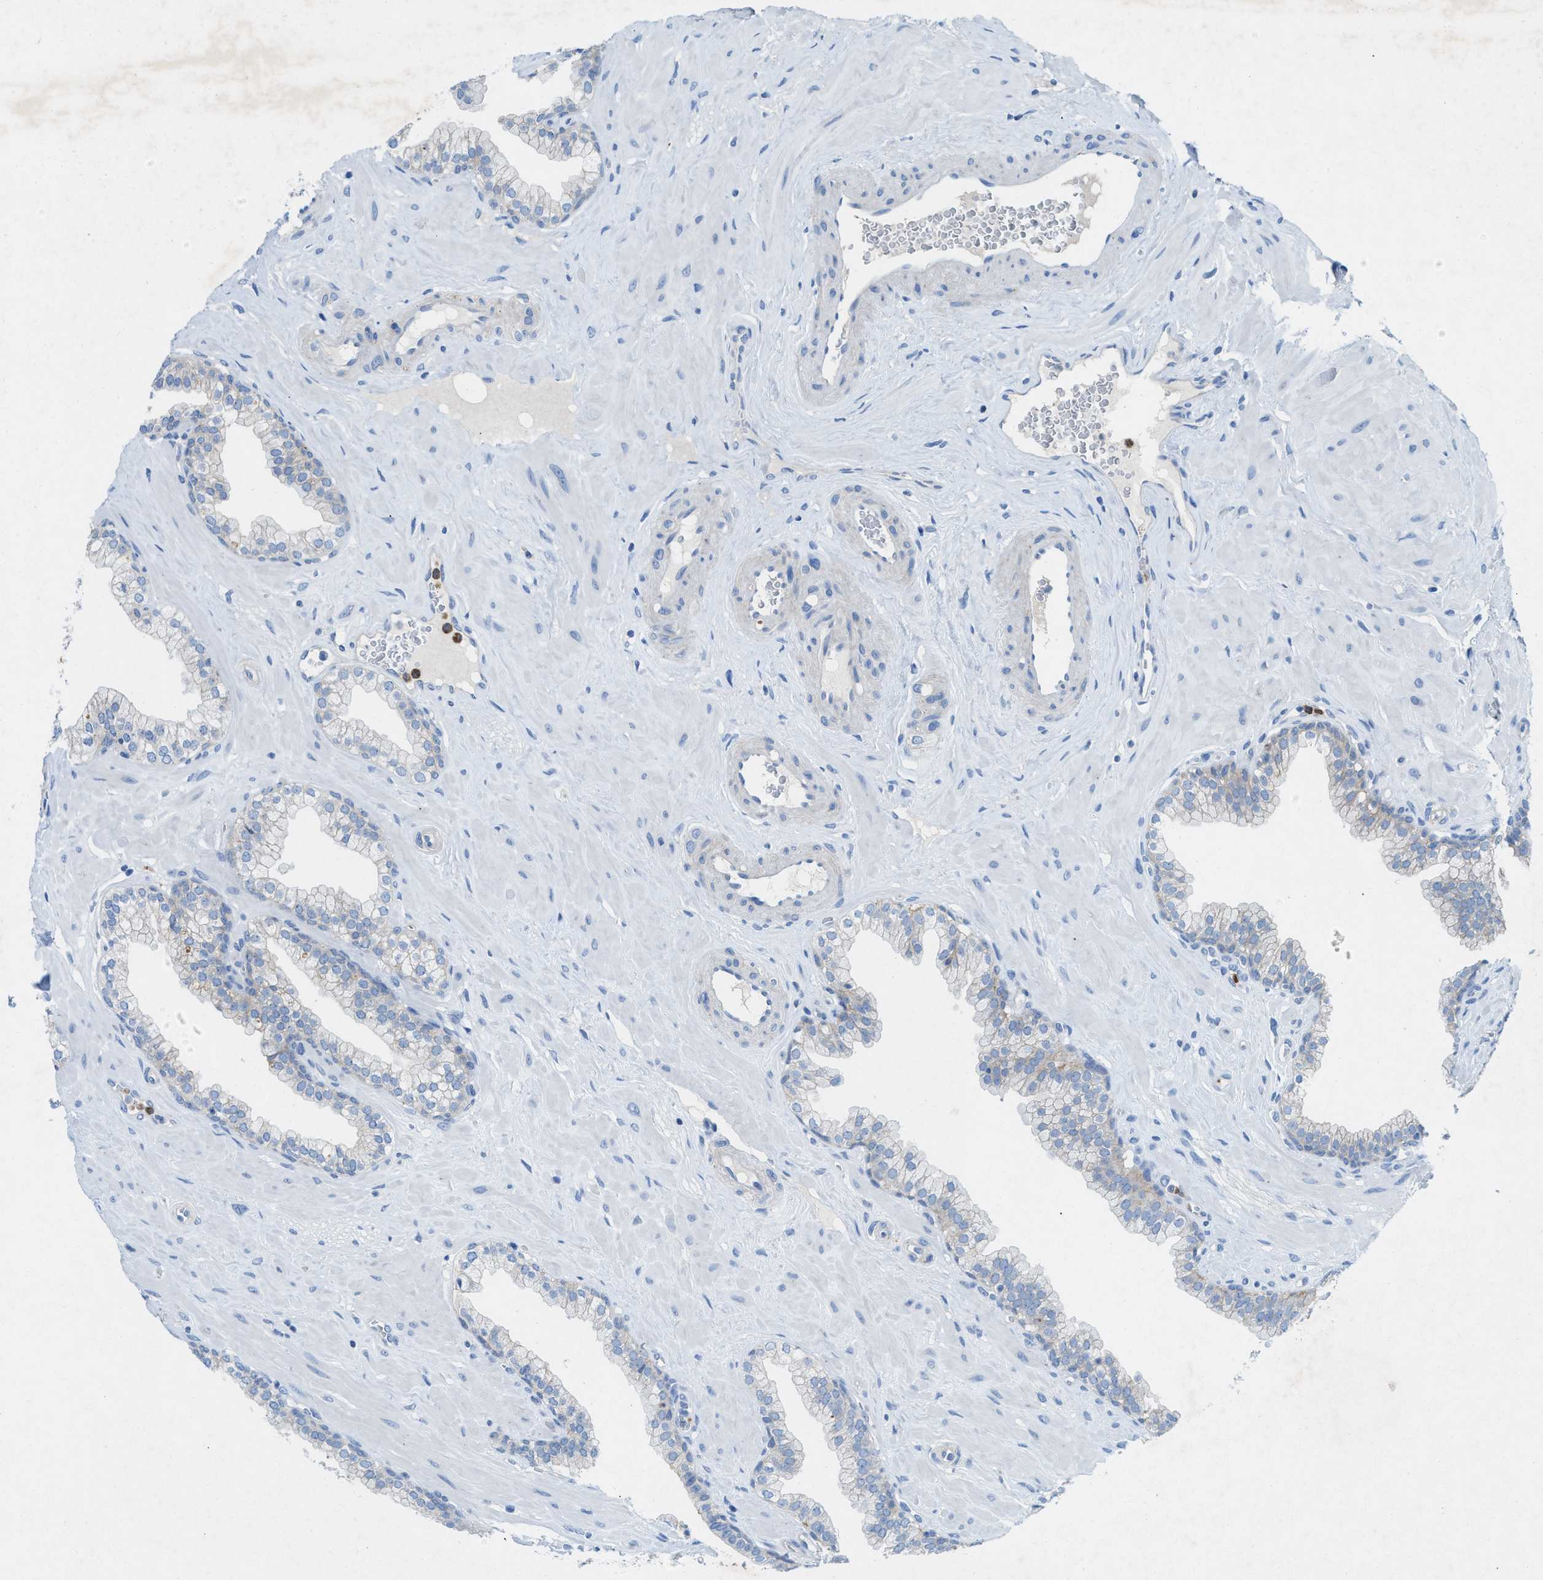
{"staining": {"intensity": "strong", "quantity": "25%-75%", "location": "cytoplasmic/membranous"}, "tissue": "prostate", "cell_type": "Glandular cells", "image_type": "normal", "snomed": [{"axis": "morphology", "description": "Normal tissue, NOS"}, {"axis": "morphology", "description": "Urothelial carcinoma, Low grade"}, {"axis": "topography", "description": "Urinary bladder"}, {"axis": "topography", "description": "Prostate"}], "caption": "Protein expression analysis of benign prostate displays strong cytoplasmic/membranous expression in about 25%-75% of glandular cells.", "gene": "CKLF", "patient": {"sex": "male", "age": 60}}